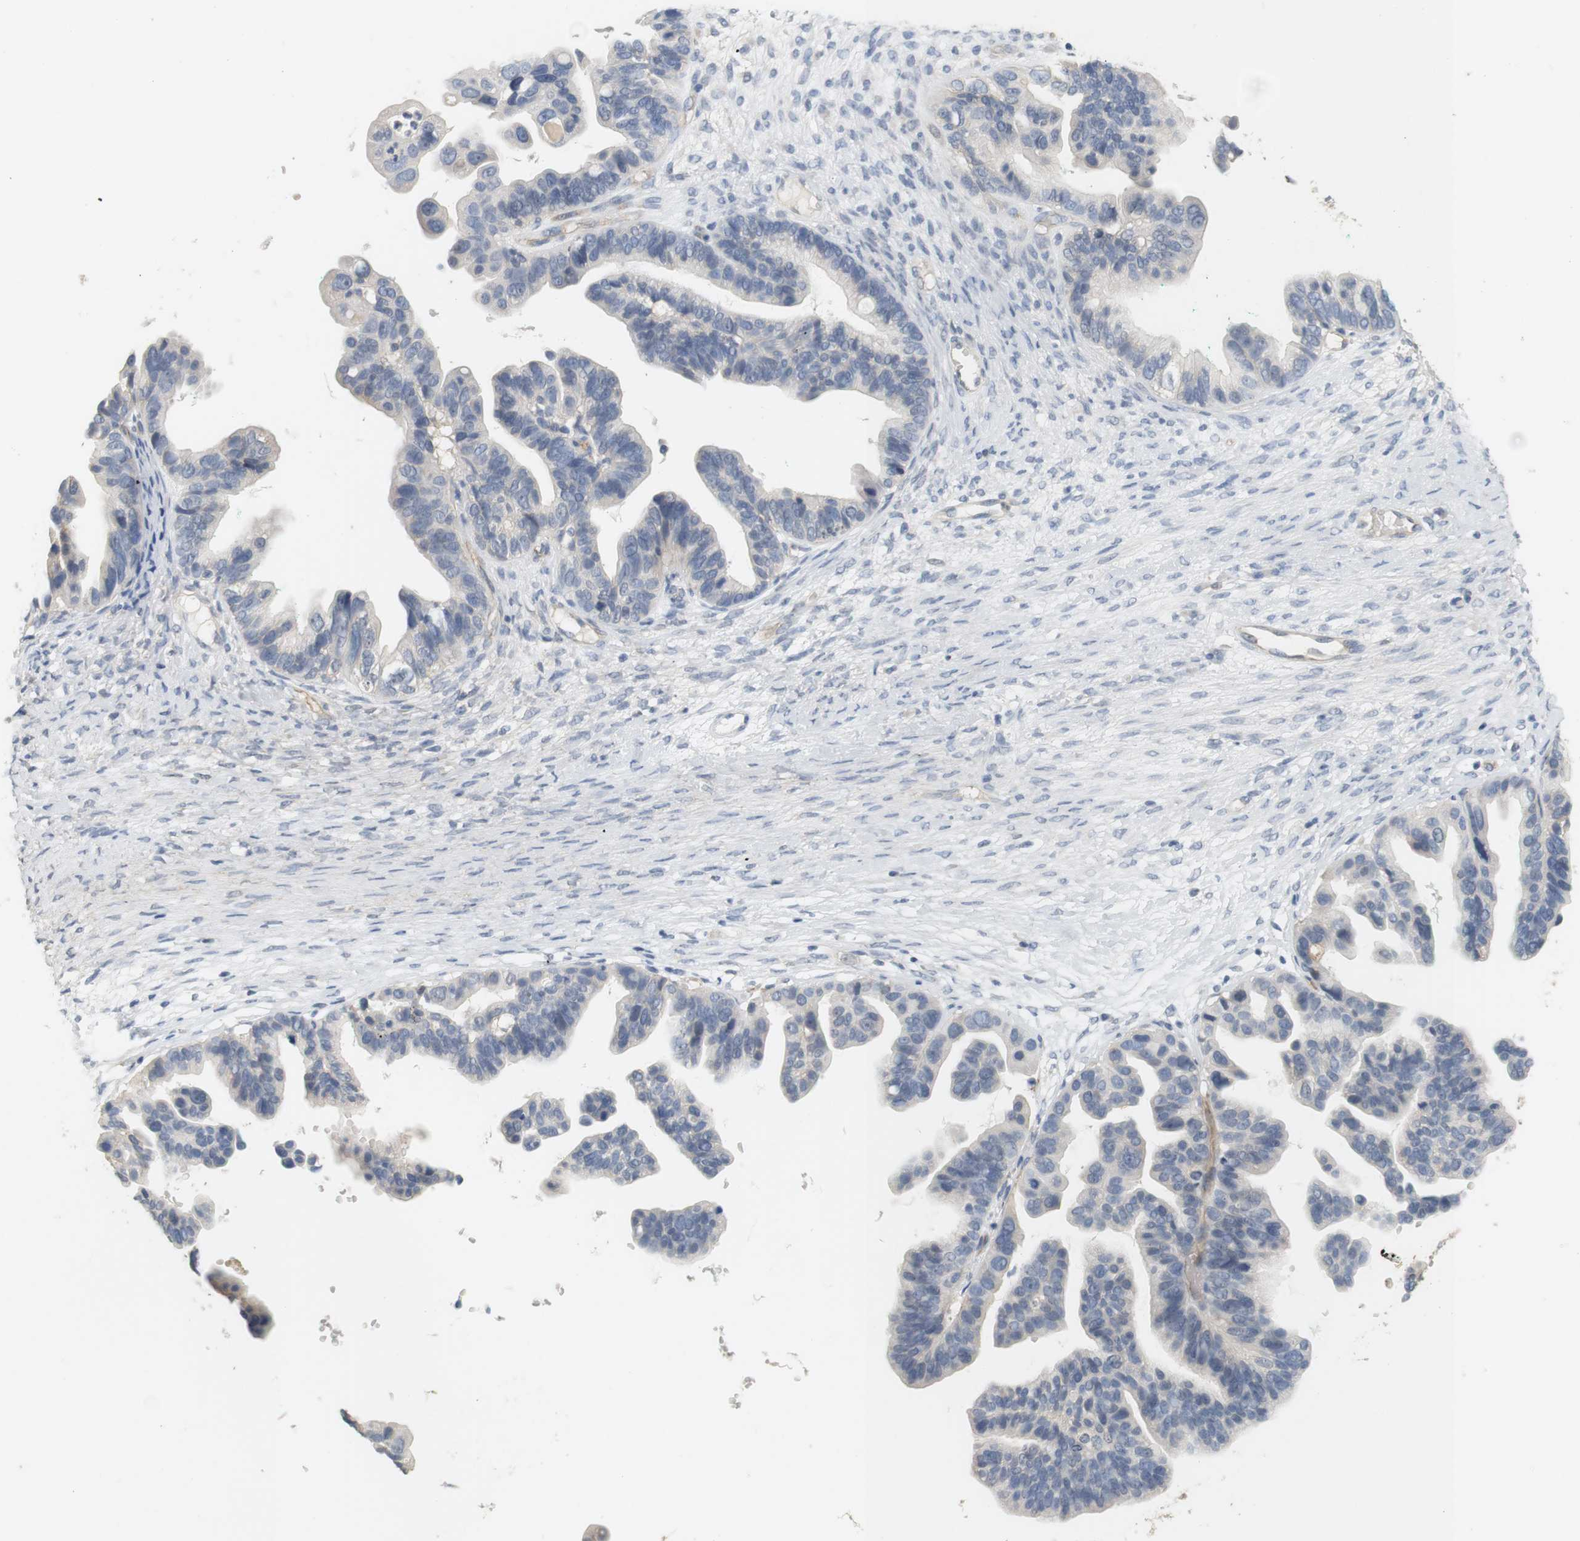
{"staining": {"intensity": "negative", "quantity": "none", "location": "none"}, "tissue": "ovarian cancer", "cell_type": "Tumor cells", "image_type": "cancer", "snomed": [{"axis": "morphology", "description": "Cystadenocarcinoma, serous, NOS"}, {"axis": "topography", "description": "Ovary"}], "caption": "Tumor cells show no significant positivity in ovarian cancer (serous cystadenocarcinoma).", "gene": "OSR1", "patient": {"sex": "female", "age": 56}}